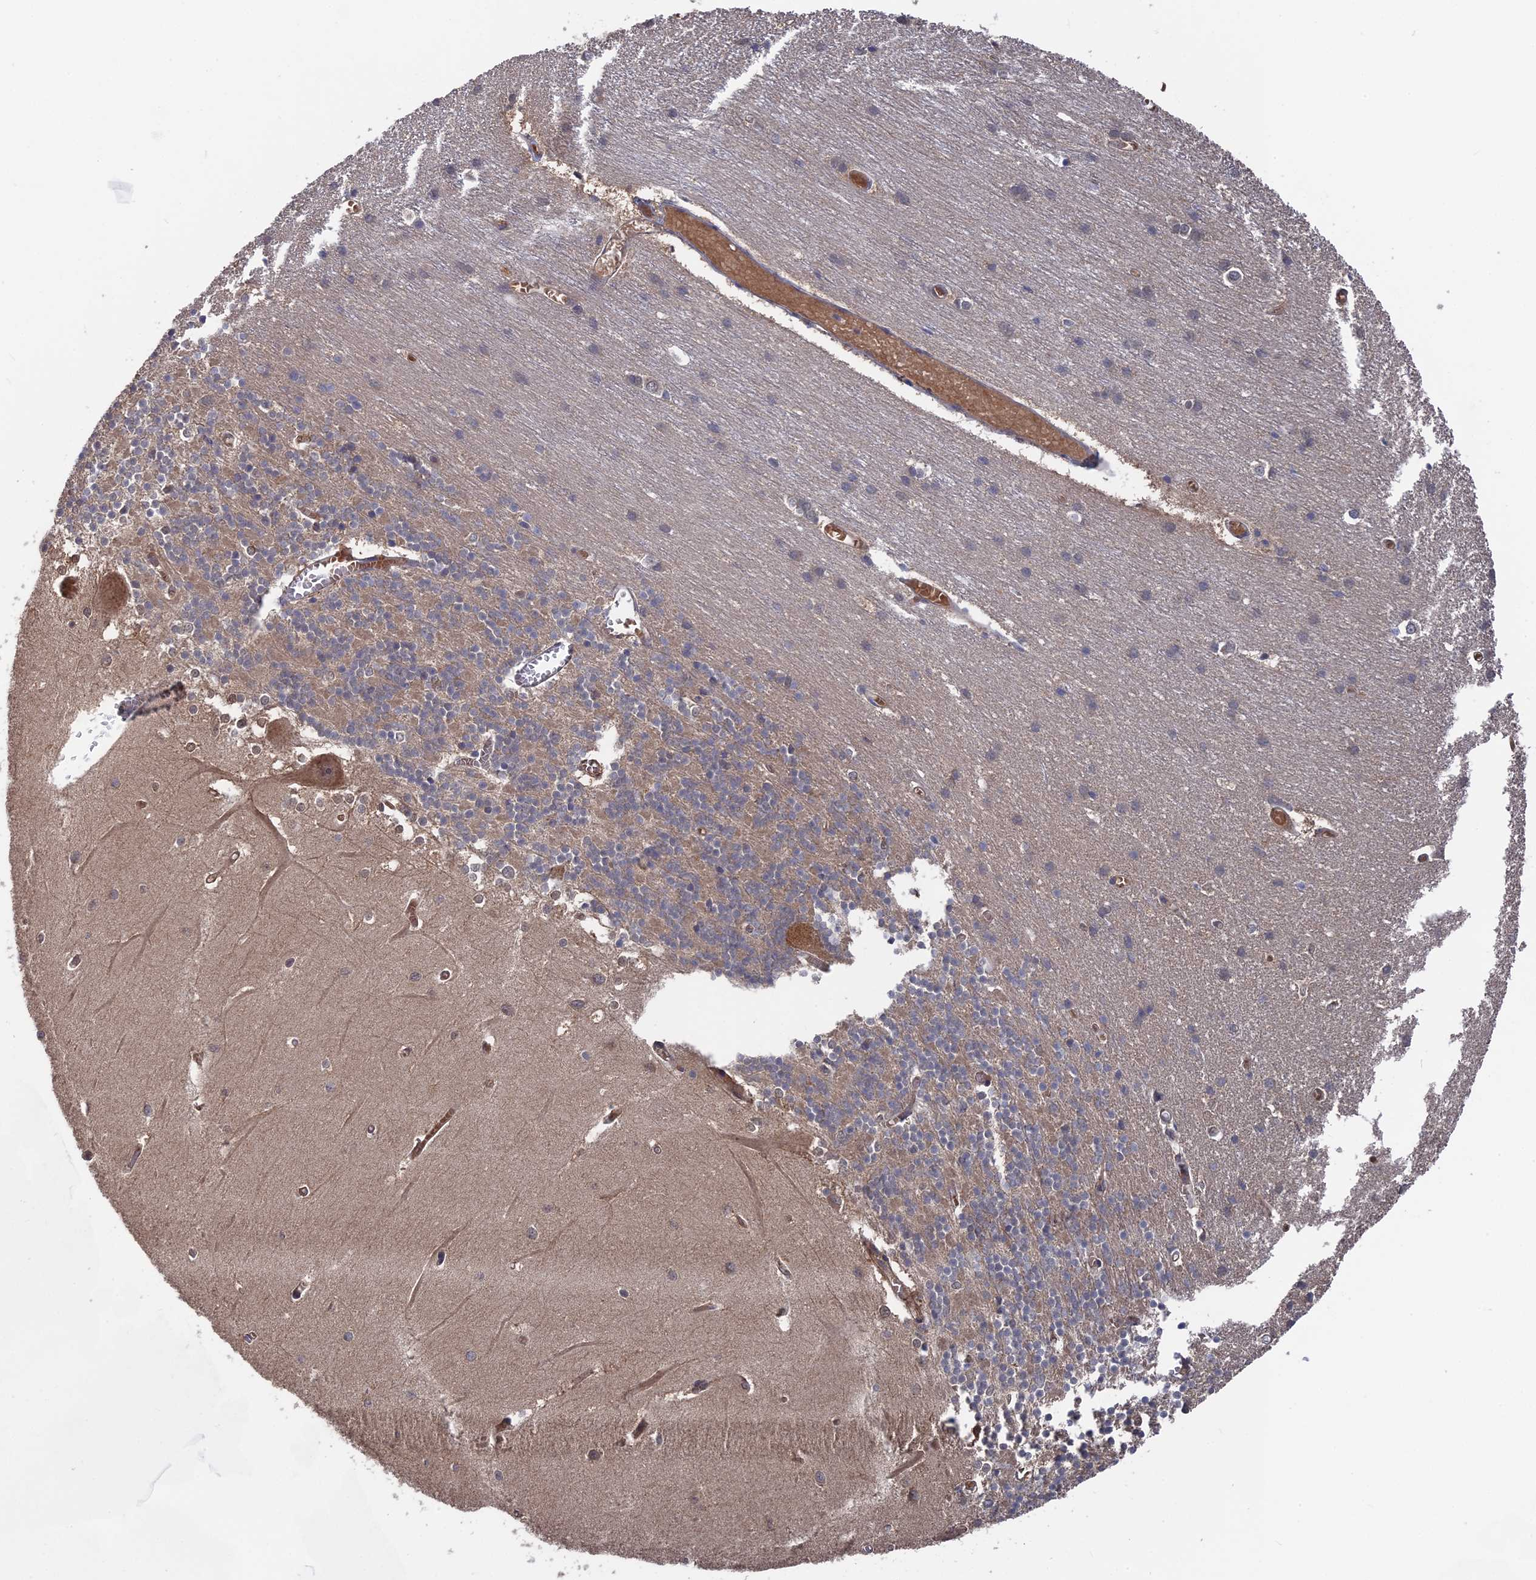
{"staining": {"intensity": "negative", "quantity": "none", "location": "none"}, "tissue": "cerebellum", "cell_type": "Cells in granular layer", "image_type": "normal", "snomed": [{"axis": "morphology", "description": "Normal tissue, NOS"}, {"axis": "topography", "description": "Cerebellum"}], "caption": "This is an immunohistochemistry photomicrograph of benign human cerebellum. There is no staining in cells in granular layer.", "gene": "NUTF2", "patient": {"sex": "male", "age": 37}}